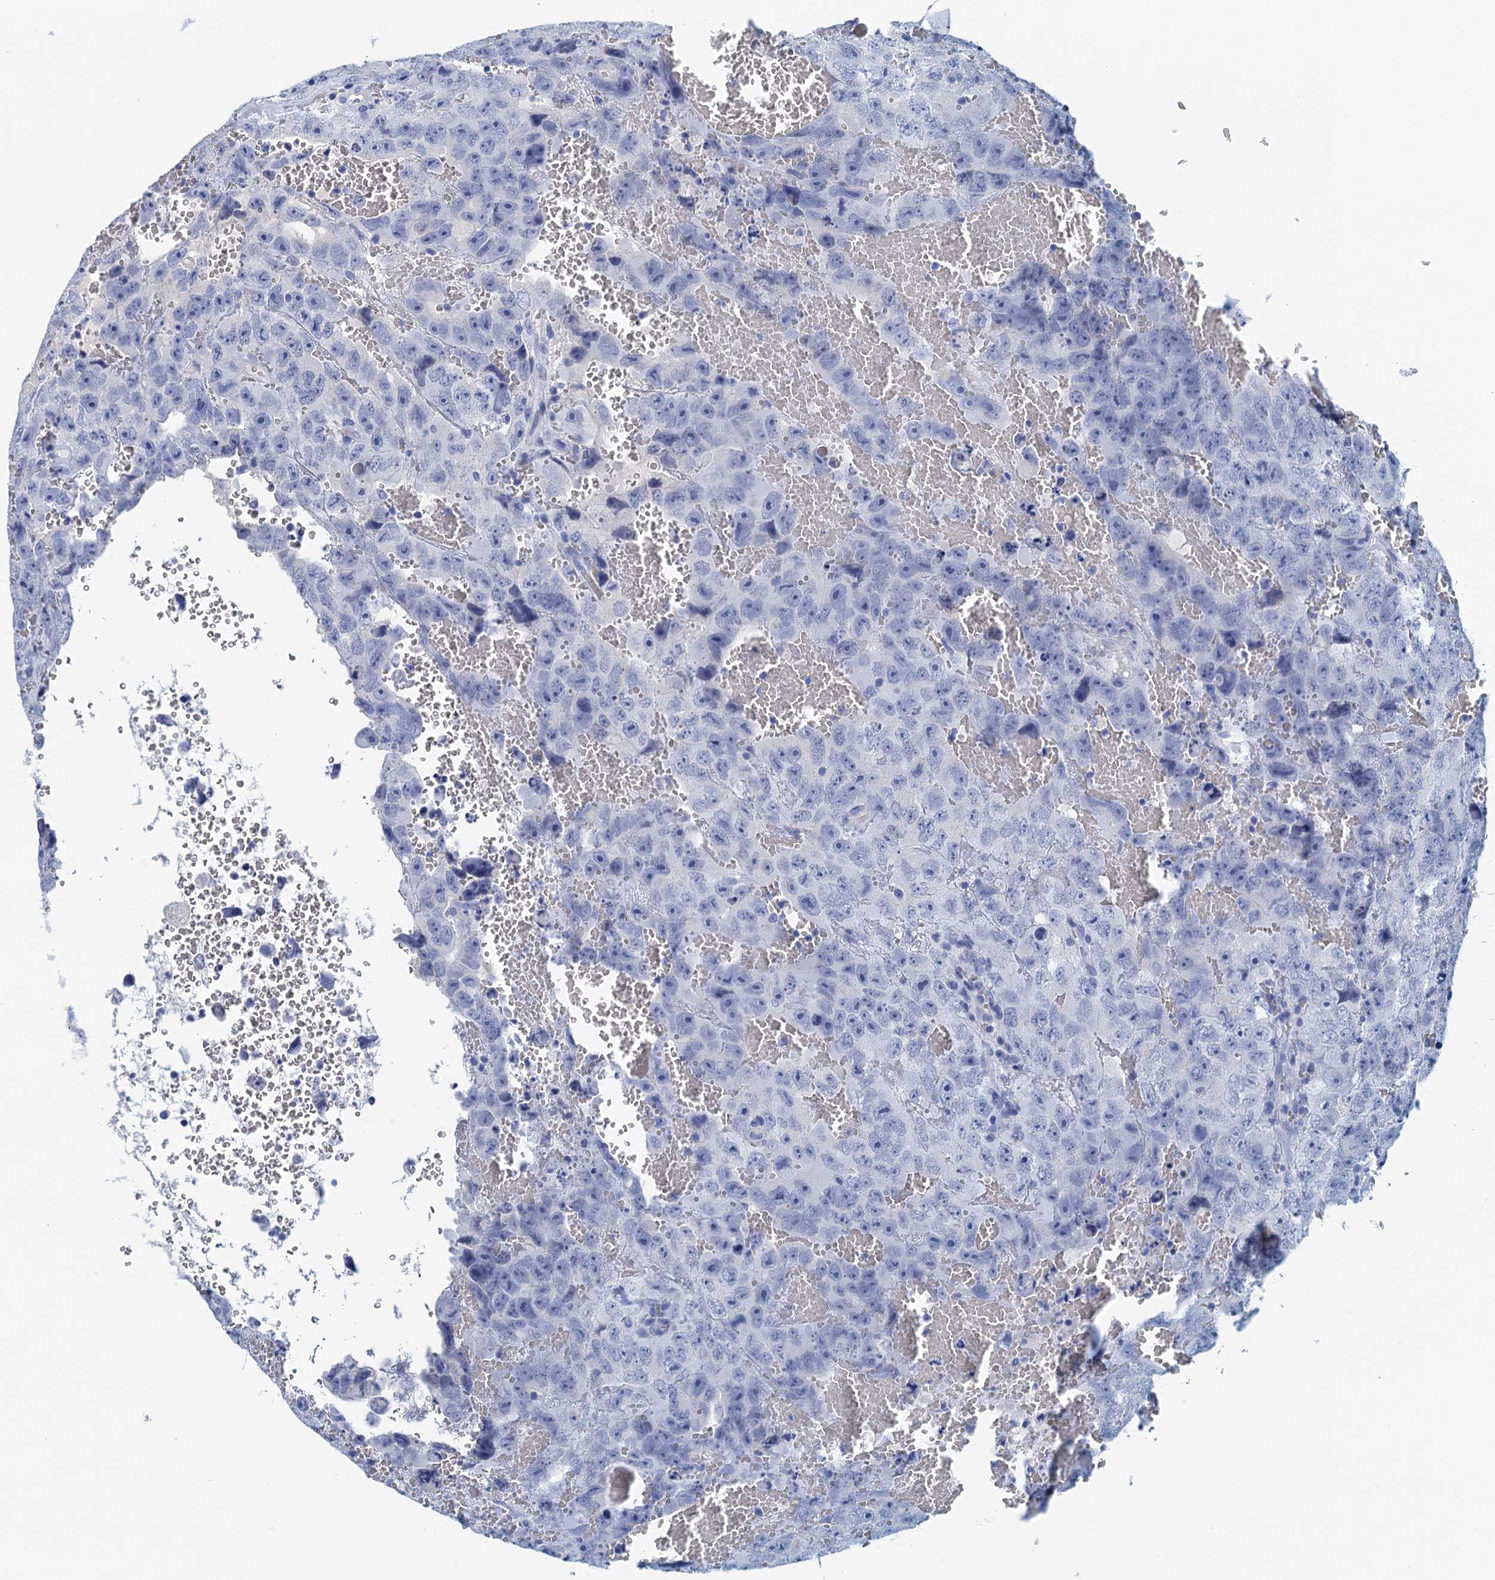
{"staining": {"intensity": "negative", "quantity": "none", "location": "none"}, "tissue": "testis cancer", "cell_type": "Tumor cells", "image_type": "cancer", "snomed": [{"axis": "morphology", "description": "Carcinoma, Embryonal, NOS"}, {"axis": "topography", "description": "Testis"}], "caption": "This is an IHC image of human testis embryonal carcinoma. There is no expression in tumor cells.", "gene": "CYP51A1", "patient": {"sex": "male", "age": 45}}